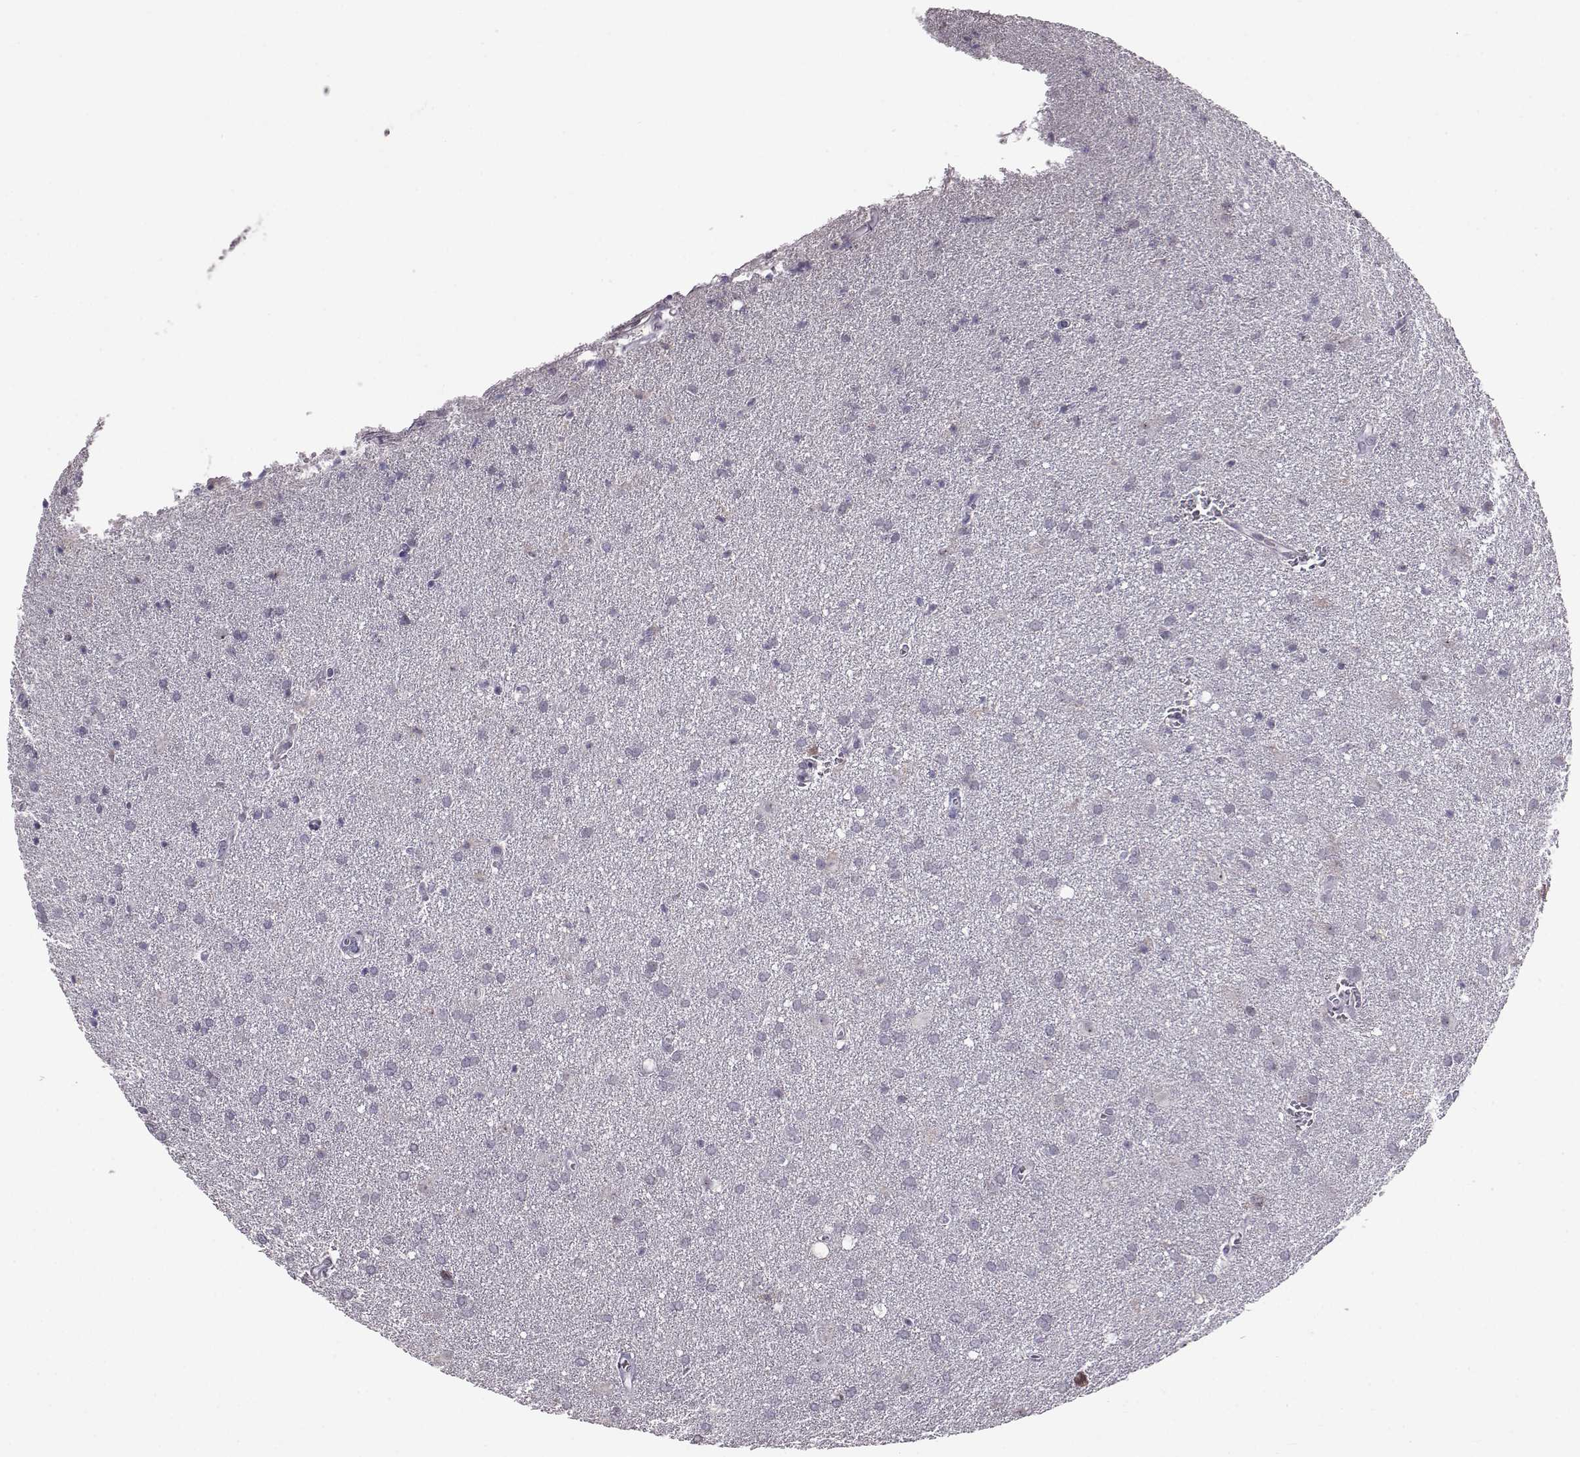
{"staining": {"intensity": "negative", "quantity": "none", "location": "none"}, "tissue": "glioma", "cell_type": "Tumor cells", "image_type": "cancer", "snomed": [{"axis": "morphology", "description": "Glioma, malignant, Low grade"}, {"axis": "topography", "description": "Brain"}], "caption": "Immunohistochemistry (IHC) photomicrograph of human malignant glioma (low-grade) stained for a protein (brown), which exhibits no staining in tumor cells.", "gene": "ALDH3A1", "patient": {"sex": "male", "age": 58}}